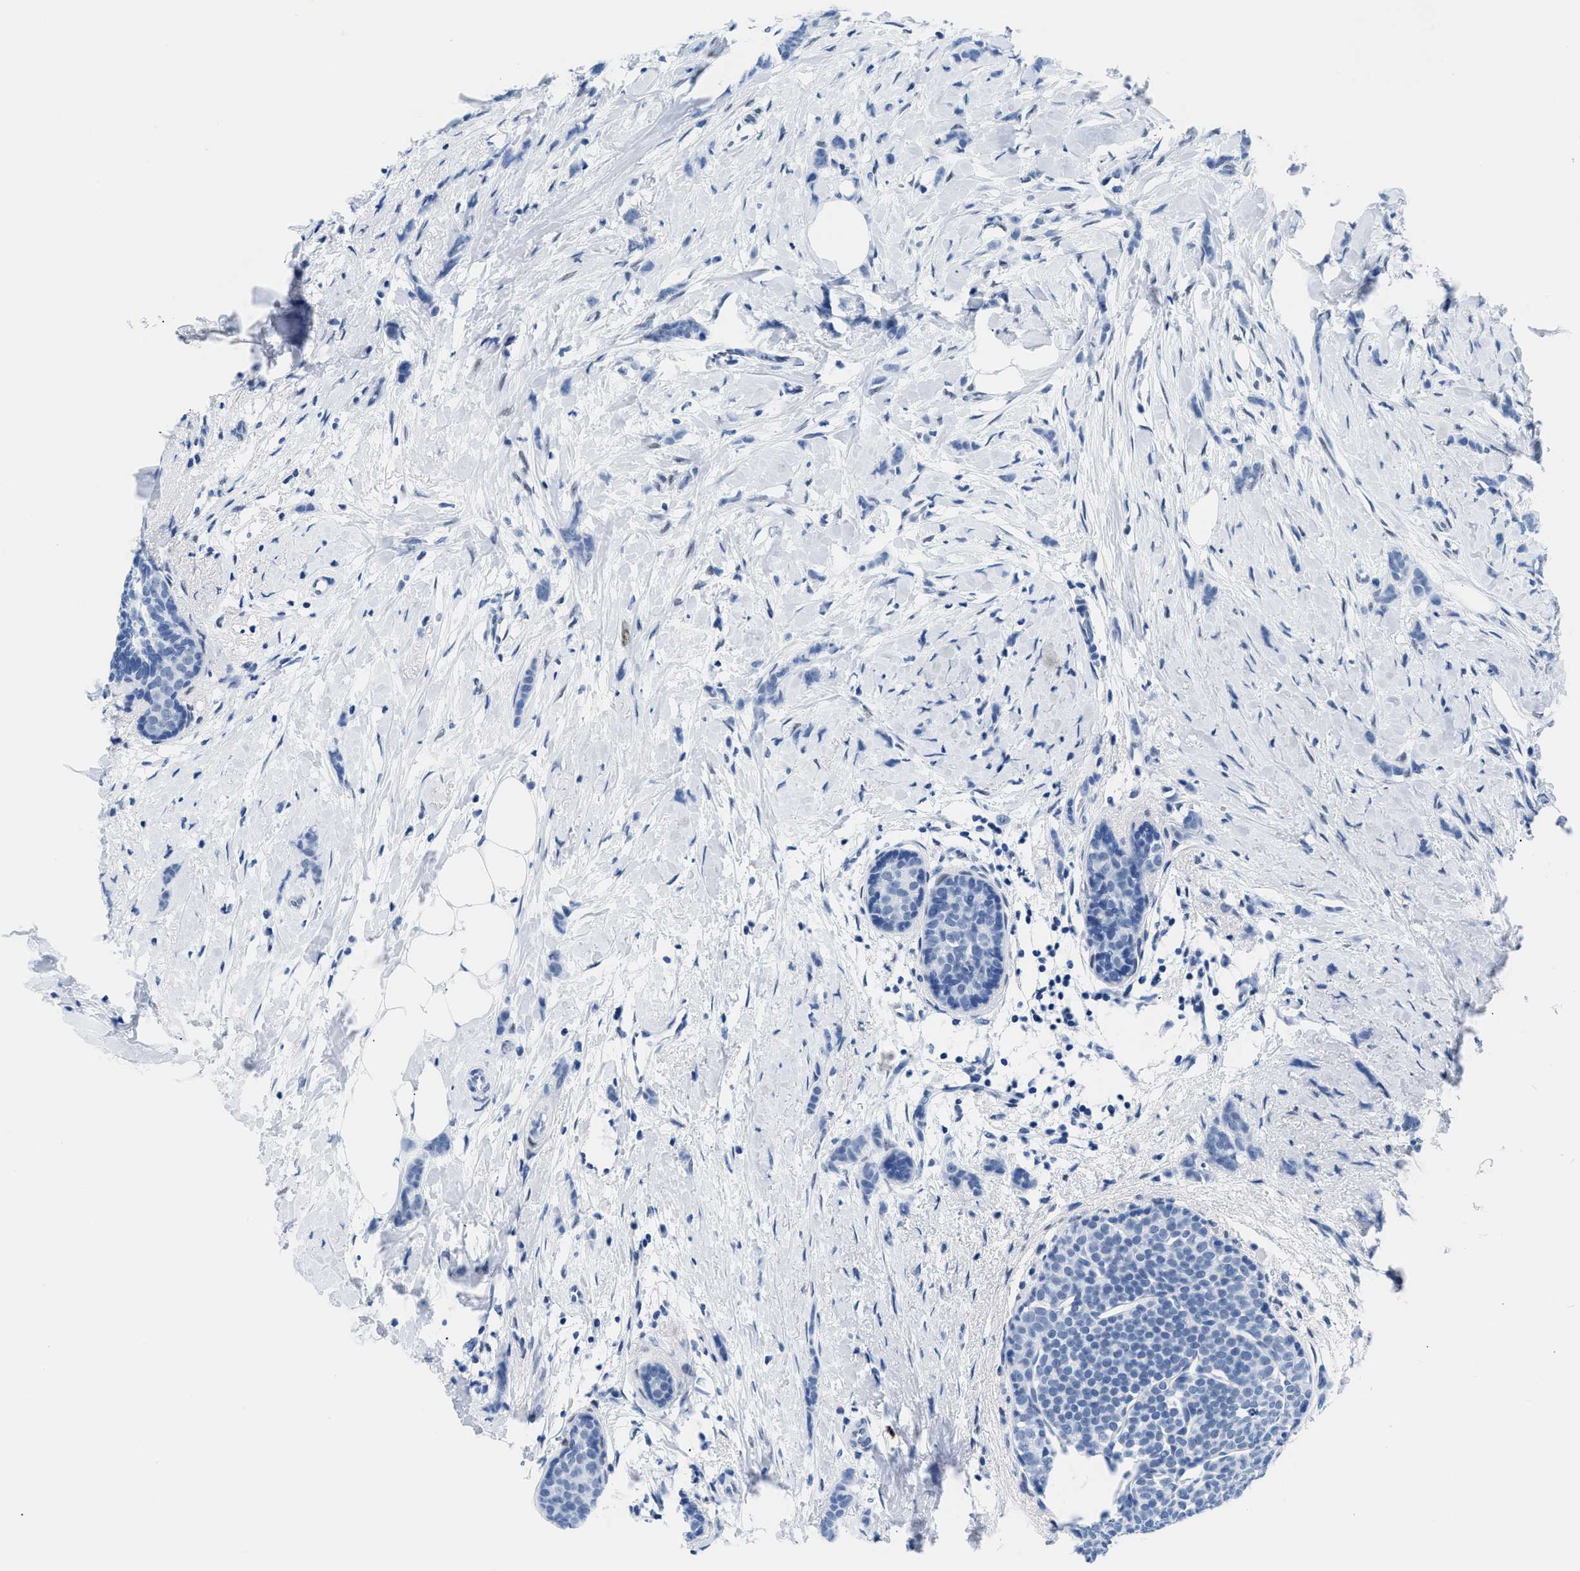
{"staining": {"intensity": "negative", "quantity": "none", "location": "none"}, "tissue": "breast cancer", "cell_type": "Tumor cells", "image_type": "cancer", "snomed": [{"axis": "morphology", "description": "Lobular carcinoma, in situ"}, {"axis": "morphology", "description": "Lobular carcinoma"}, {"axis": "topography", "description": "Breast"}], "caption": "The immunohistochemistry image has no significant positivity in tumor cells of lobular carcinoma (breast) tissue. (Brightfield microscopy of DAB (3,3'-diaminobenzidine) IHC at high magnification).", "gene": "CTBP1", "patient": {"sex": "female", "age": 41}}